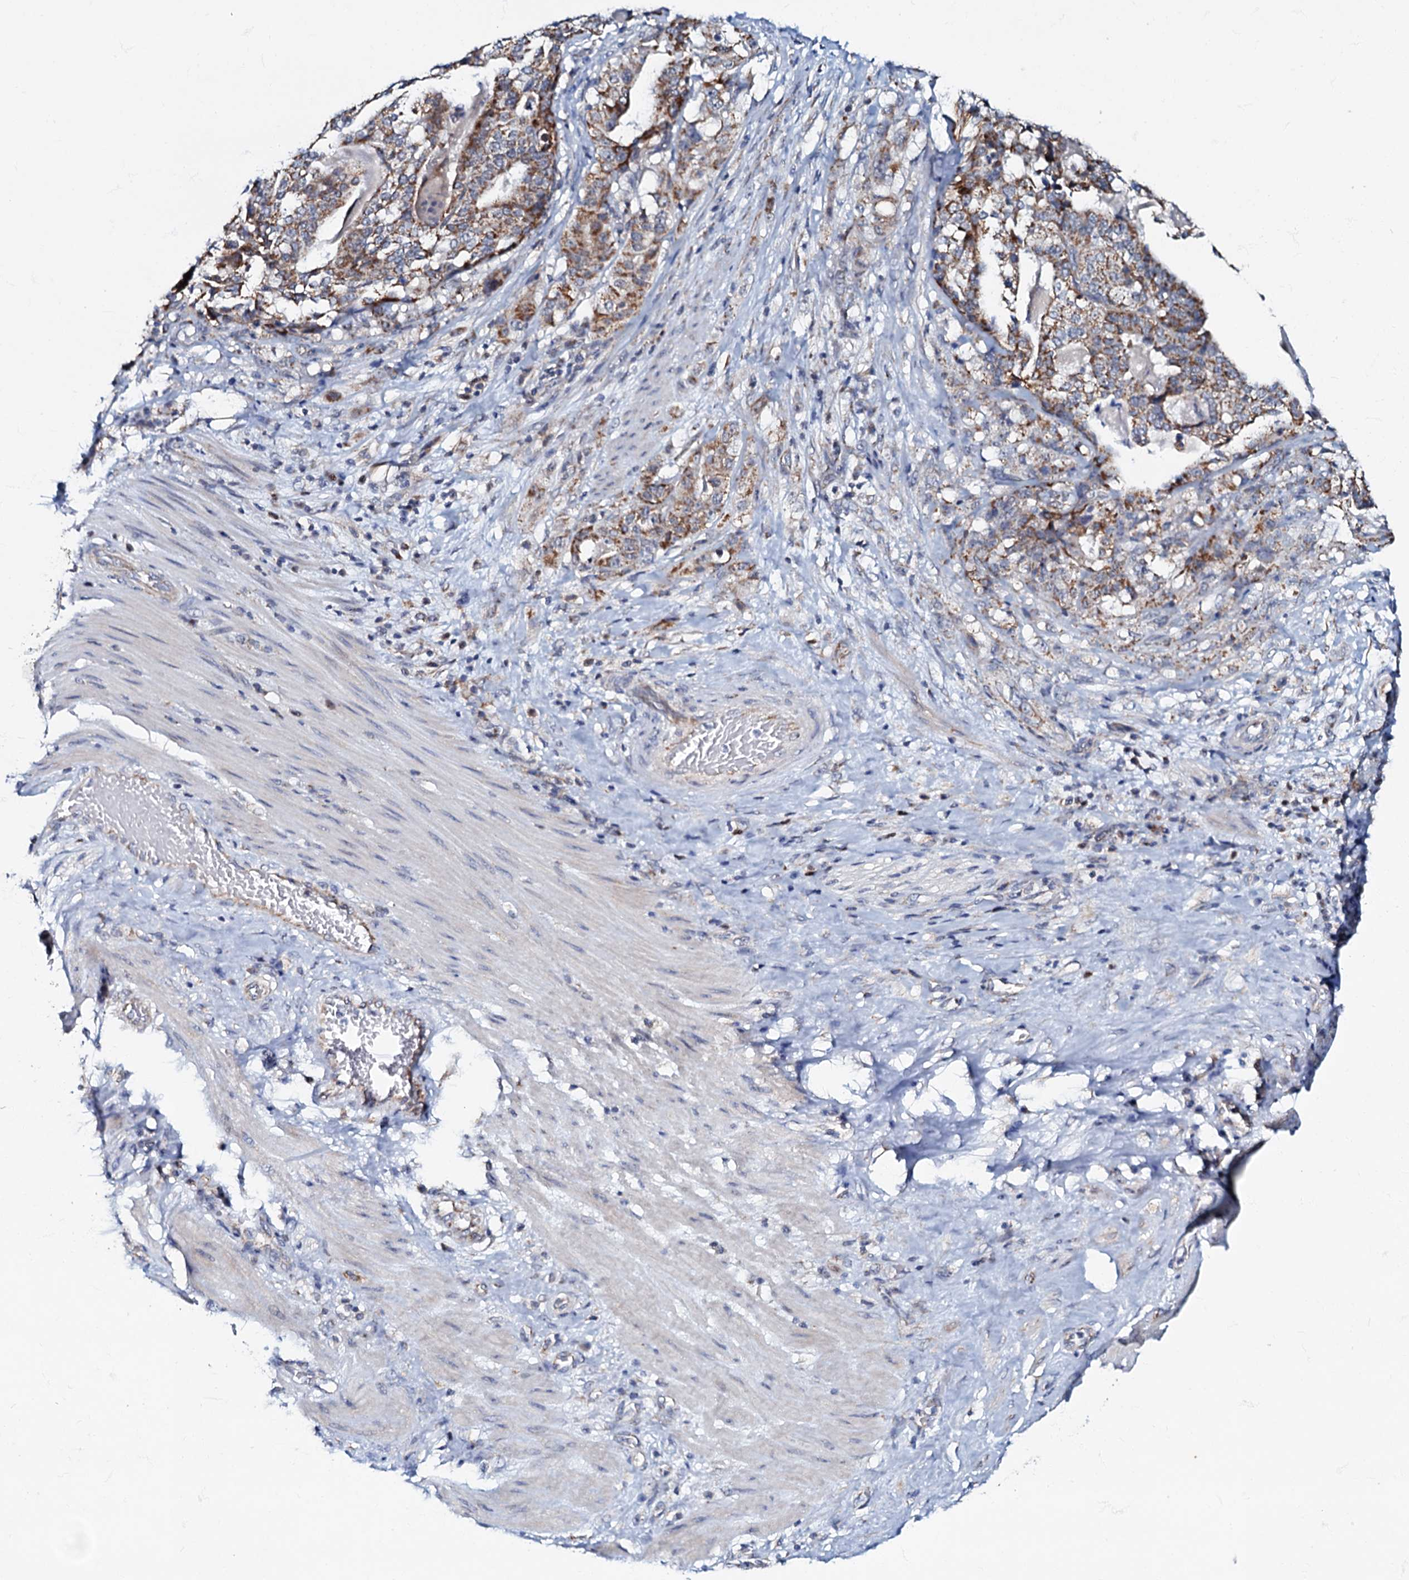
{"staining": {"intensity": "moderate", "quantity": ">75%", "location": "cytoplasmic/membranous"}, "tissue": "stomach cancer", "cell_type": "Tumor cells", "image_type": "cancer", "snomed": [{"axis": "morphology", "description": "Adenocarcinoma, NOS"}, {"axis": "topography", "description": "Stomach"}], "caption": "IHC micrograph of human stomach cancer stained for a protein (brown), which reveals medium levels of moderate cytoplasmic/membranous positivity in about >75% of tumor cells.", "gene": "MRPL51", "patient": {"sex": "male", "age": 48}}